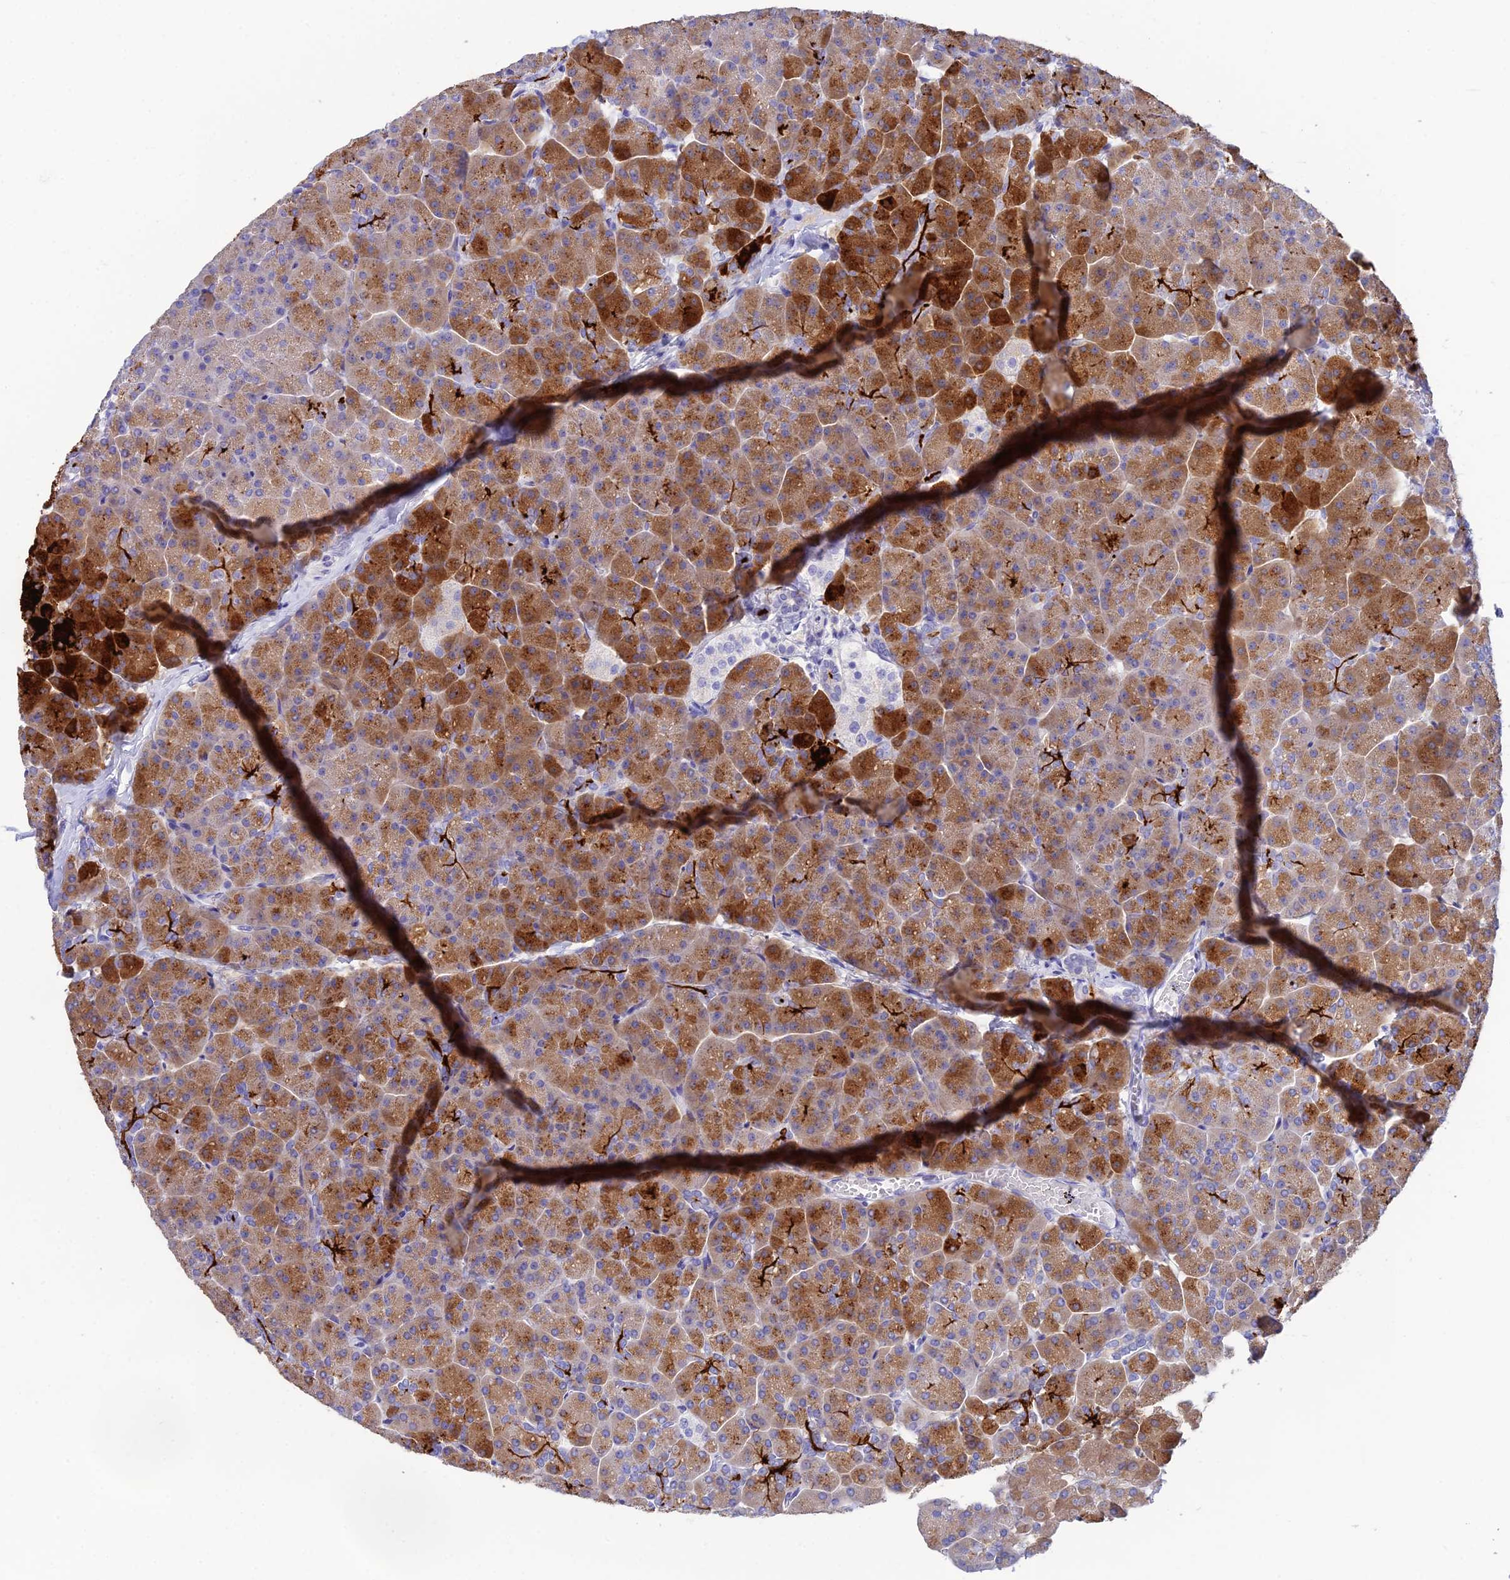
{"staining": {"intensity": "strong", "quantity": ">75%", "location": "cytoplasmic/membranous"}, "tissue": "pancreas", "cell_type": "Exocrine glandular cells", "image_type": "normal", "snomed": [{"axis": "morphology", "description": "Normal tissue, NOS"}, {"axis": "topography", "description": "Pancreas"}, {"axis": "topography", "description": "Peripheral nerve tissue"}], "caption": "Immunohistochemical staining of unremarkable human pancreas shows >75% levels of strong cytoplasmic/membranous protein expression in about >75% of exocrine glandular cells.", "gene": "REG1A", "patient": {"sex": "male", "age": 54}}